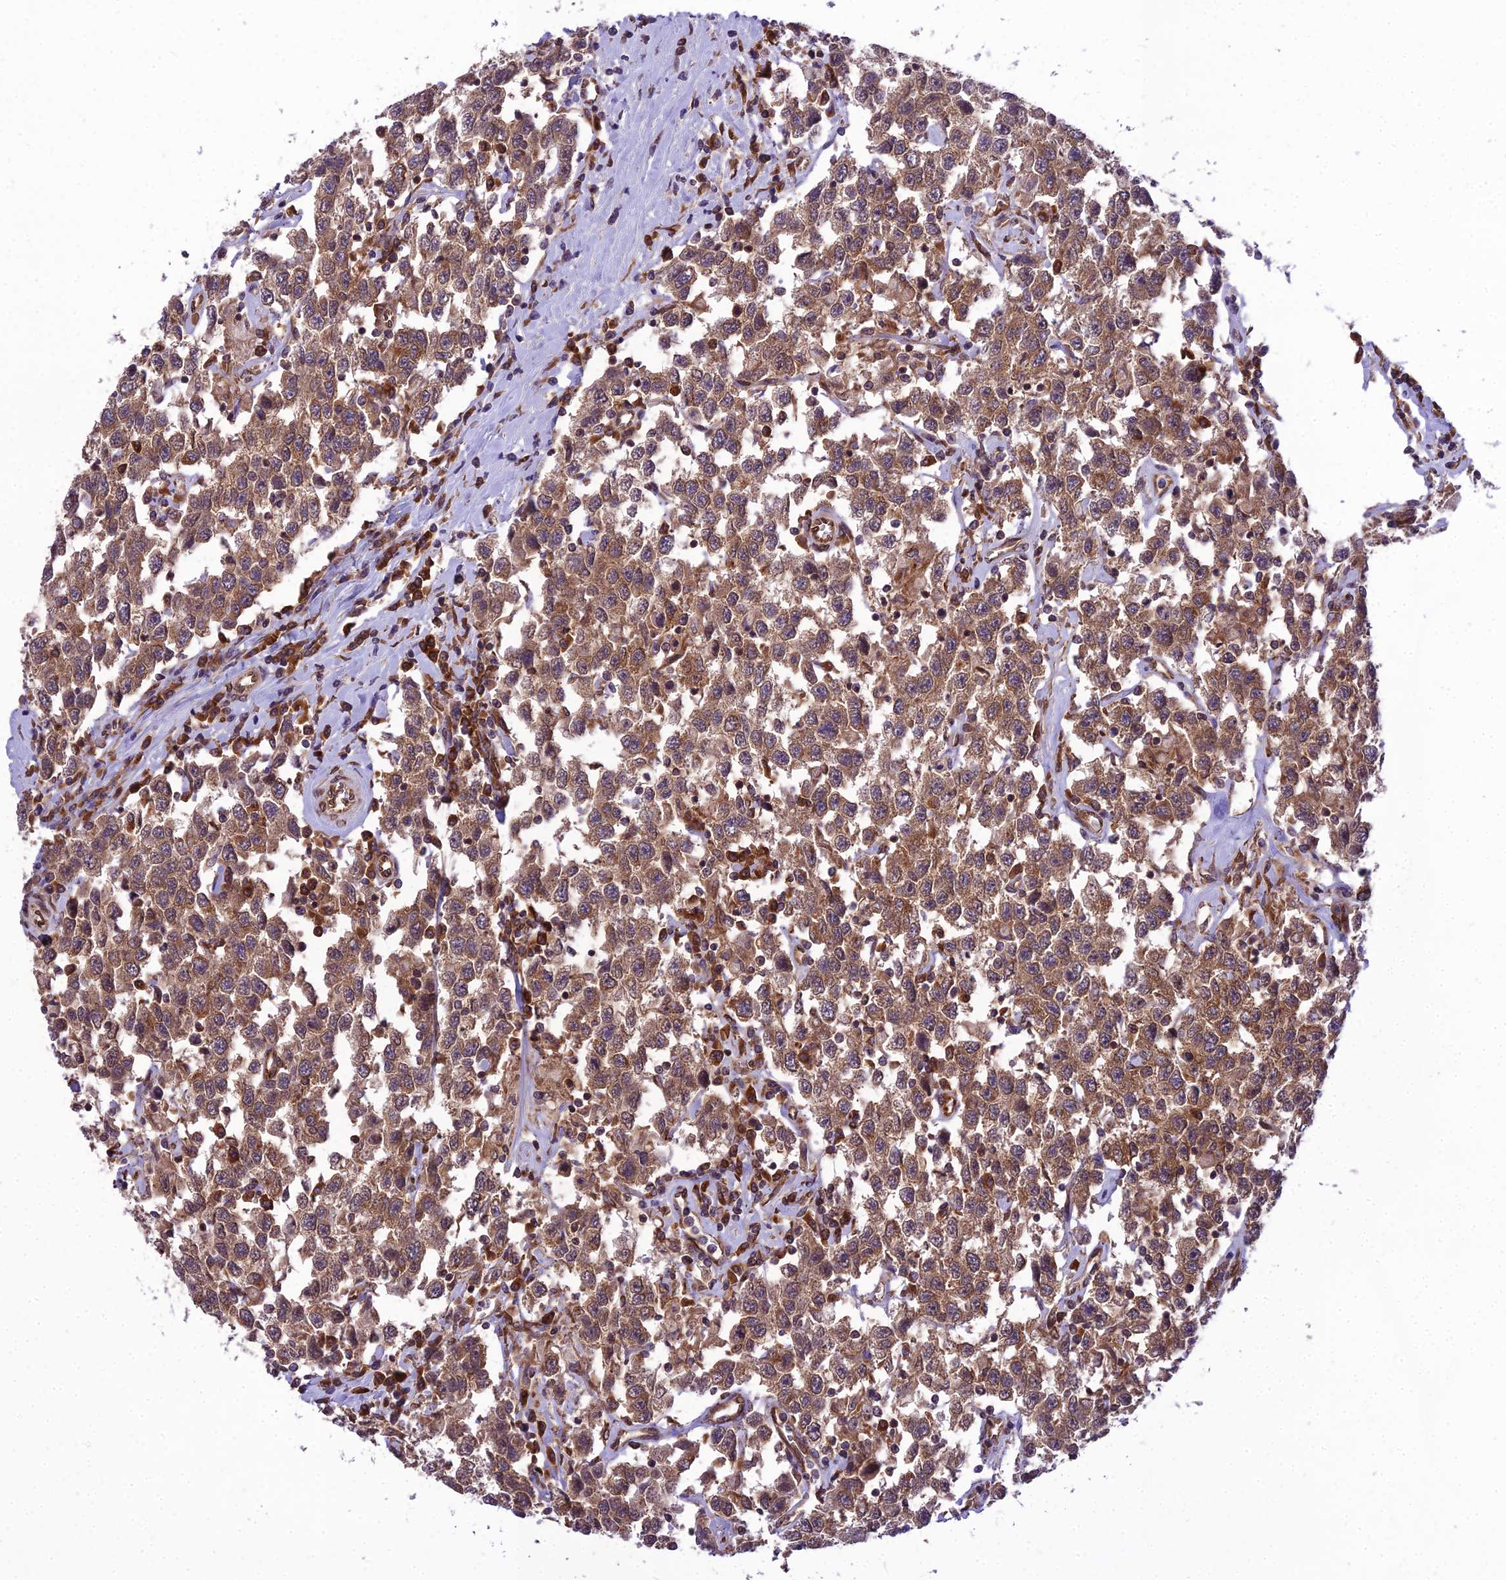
{"staining": {"intensity": "moderate", "quantity": ">75%", "location": "cytoplasmic/membranous"}, "tissue": "testis cancer", "cell_type": "Tumor cells", "image_type": "cancer", "snomed": [{"axis": "morphology", "description": "Seminoma, NOS"}, {"axis": "topography", "description": "Testis"}], "caption": "Immunohistochemical staining of human testis cancer (seminoma) exhibits medium levels of moderate cytoplasmic/membranous positivity in approximately >75% of tumor cells.", "gene": "DHCR7", "patient": {"sex": "male", "age": 41}}